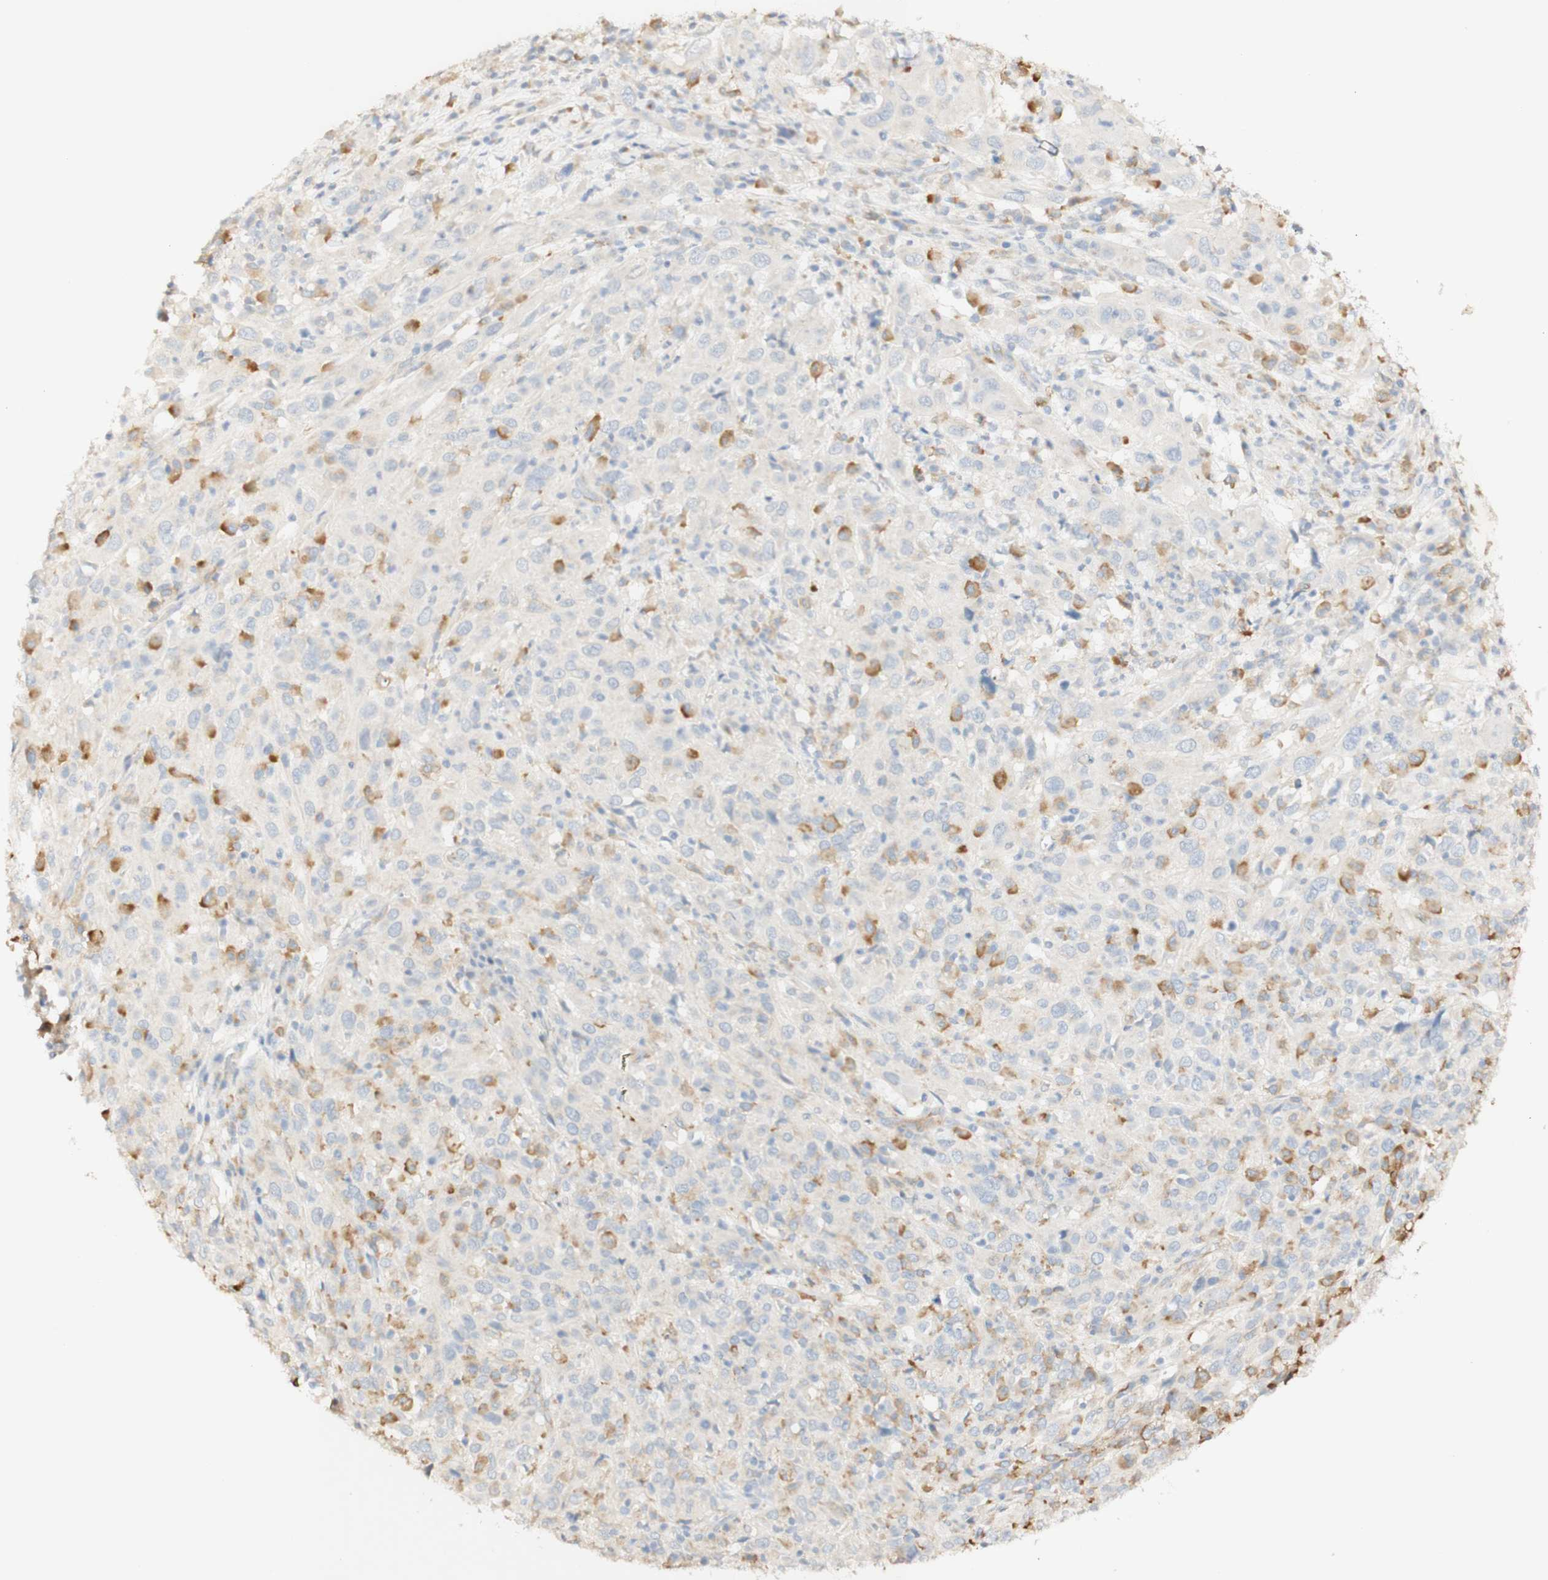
{"staining": {"intensity": "moderate", "quantity": "25%-75%", "location": "cytoplasmic/membranous"}, "tissue": "cervical cancer", "cell_type": "Tumor cells", "image_type": "cancer", "snomed": [{"axis": "morphology", "description": "Squamous cell carcinoma, NOS"}, {"axis": "topography", "description": "Cervix"}], "caption": "Cervical cancer (squamous cell carcinoma) stained with a protein marker demonstrates moderate staining in tumor cells.", "gene": "FCGRT", "patient": {"sex": "female", "age": 46}}